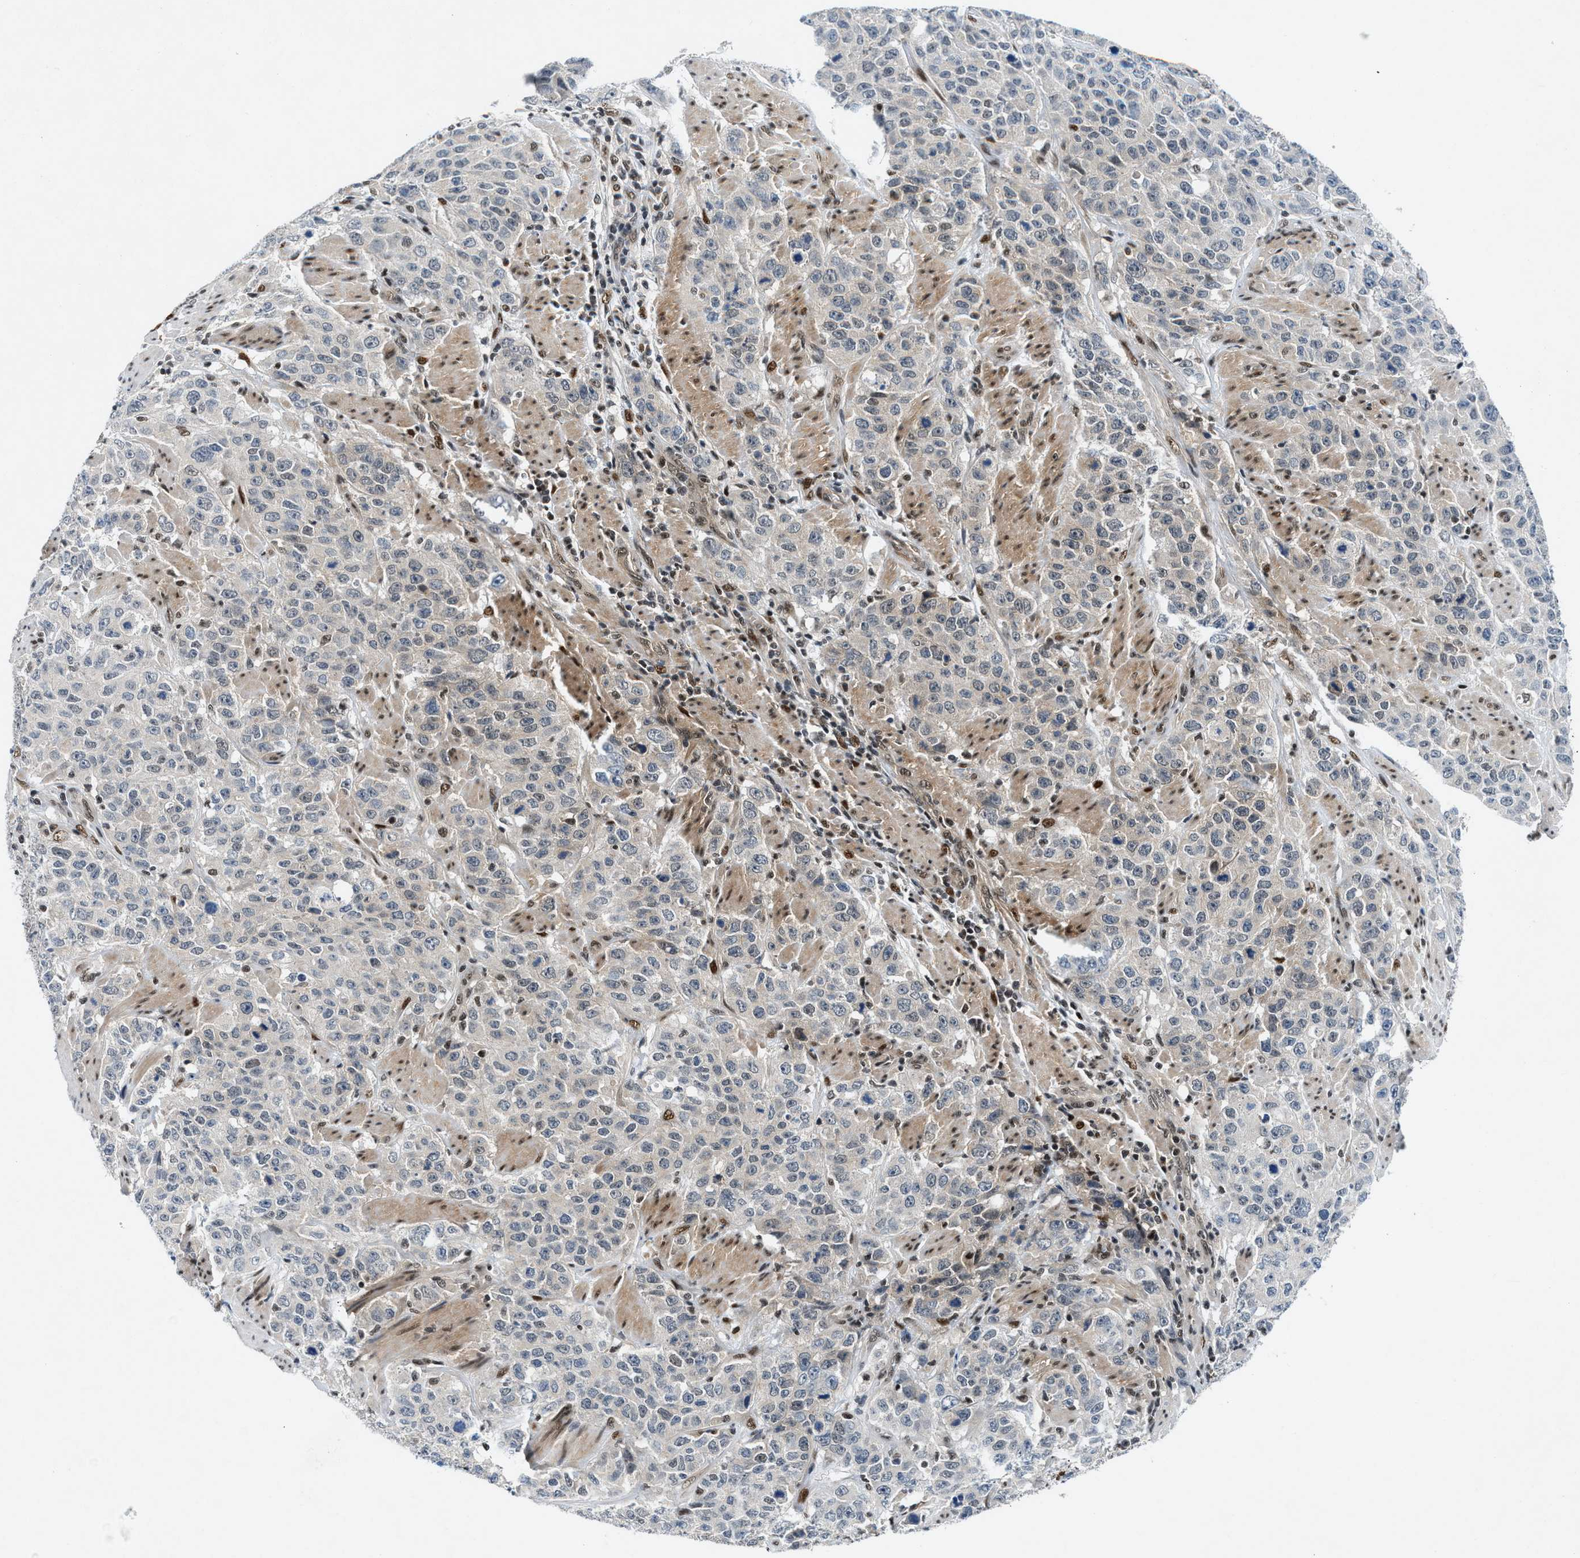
{"staining": {"intensity": "negative", "quantity": "none", "location": "none"}, "tissue": "stomach cancer", "cell_type": "Tumor cells", "image_type": "cancer", "snomed": [{"axis": "morphology", "description": "Adenocarcinoma, NOS"}, {"axis": "topography", "description": "Stomach"}], "caption": "An immunohistochemistry (IHC) micrograph of stomach adenocarcinoma is shown. There is no staining in tumor cells of stomach adenocarcinoma.", "gene": "NCOA1", "patient": {"sex": "male", "age": 48}}